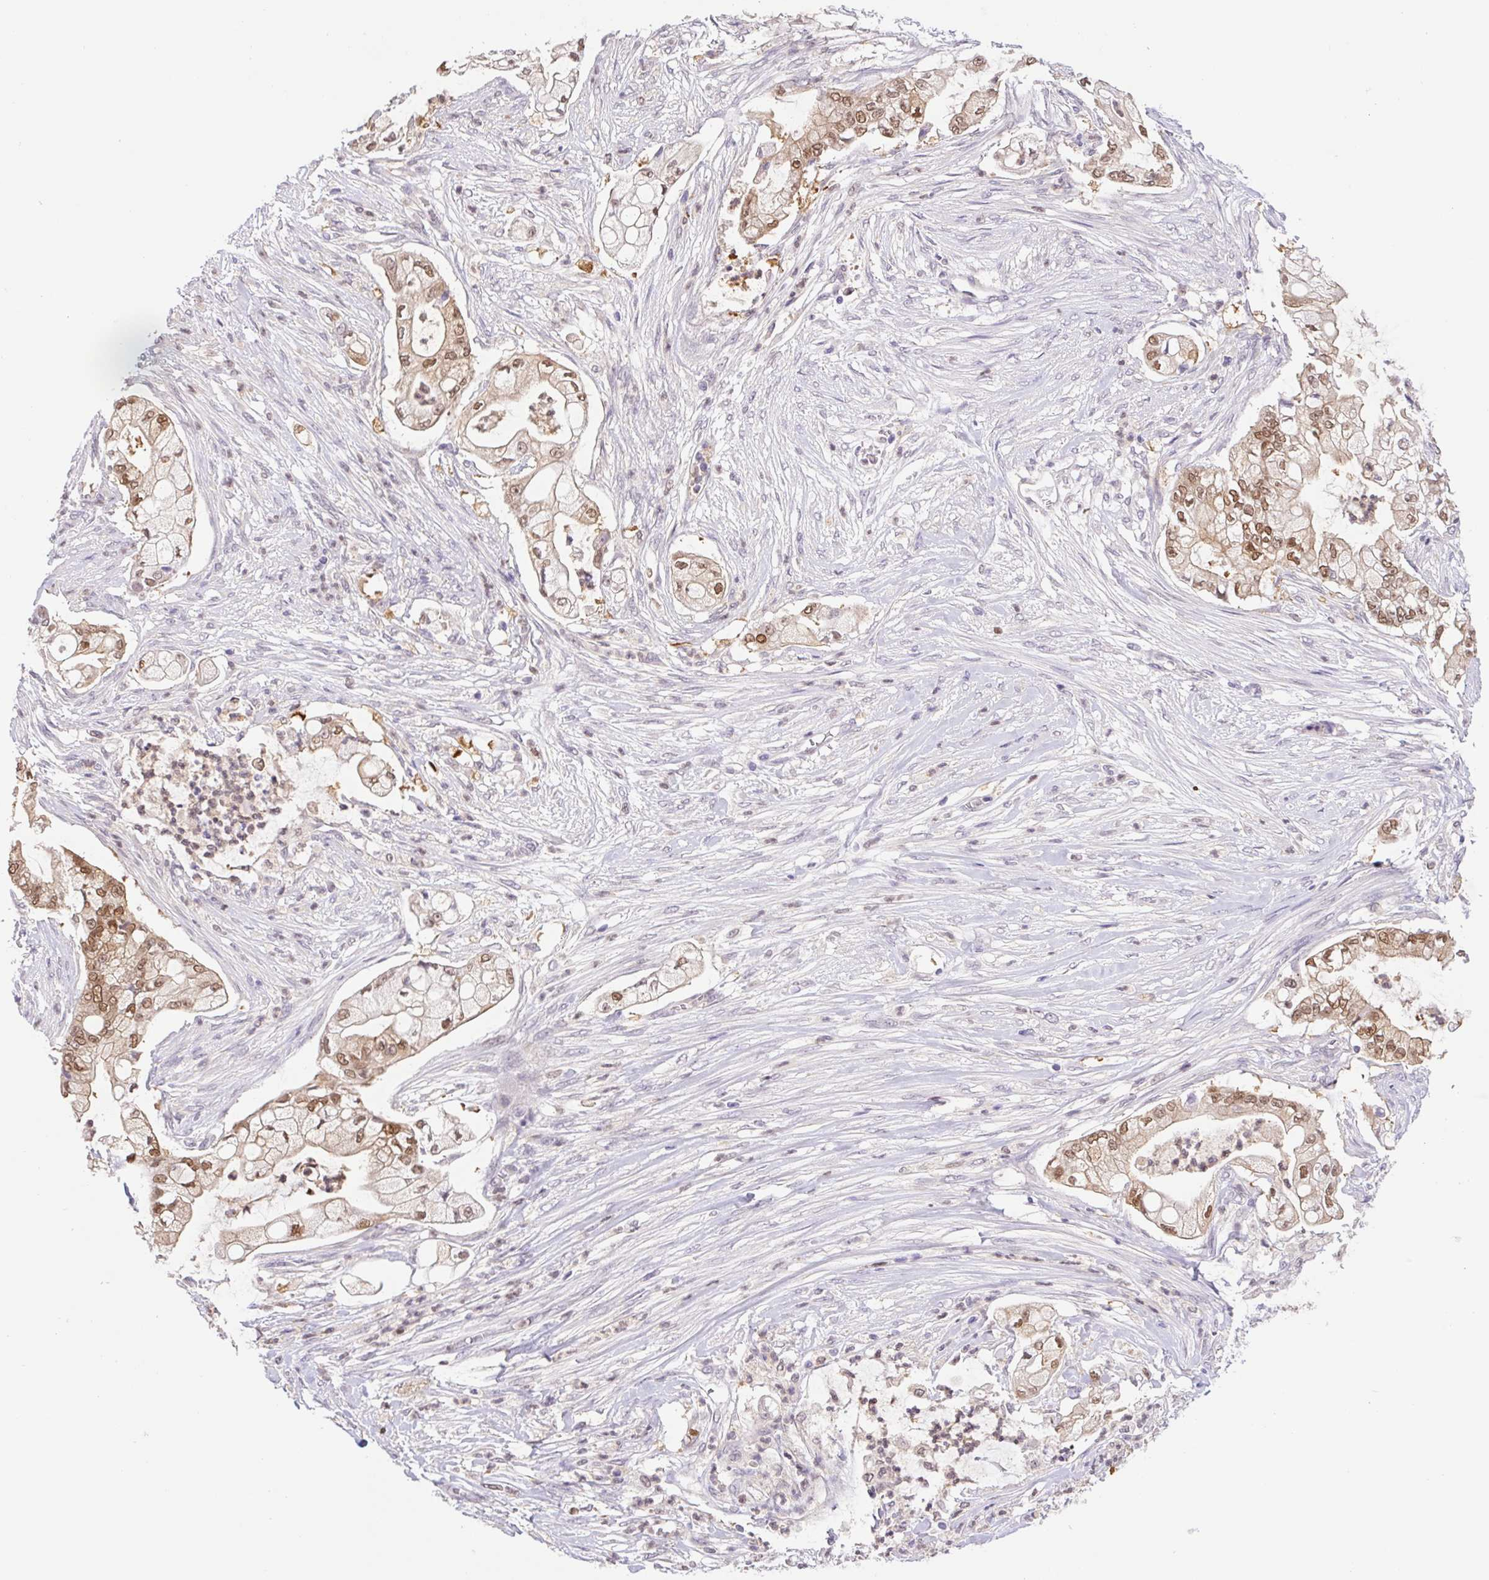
{"staining": {"intensity": "moderate", "quantity": ">75%", "location": "nuclear"}, "tissue": "pancreatic cancer", "cell_type": "Tumor cells", "image_type": "cancer", "snomed": [{"axis": "morphology", "description": "Adenocarcinoma, NOS"}, {"axis": "topography", "description": "Pancreas"}], "caption": "Pancreatic adenocarcinoma stained for a protein shows moderate nuclear positivity in tumor cells. Using DAB (brown) and hematoxylin (blue) stains, captured at high magnification using brightfield microscopy.", "gene": "L3MBTL4", "patient": {"sex": "female", "age": 69}}